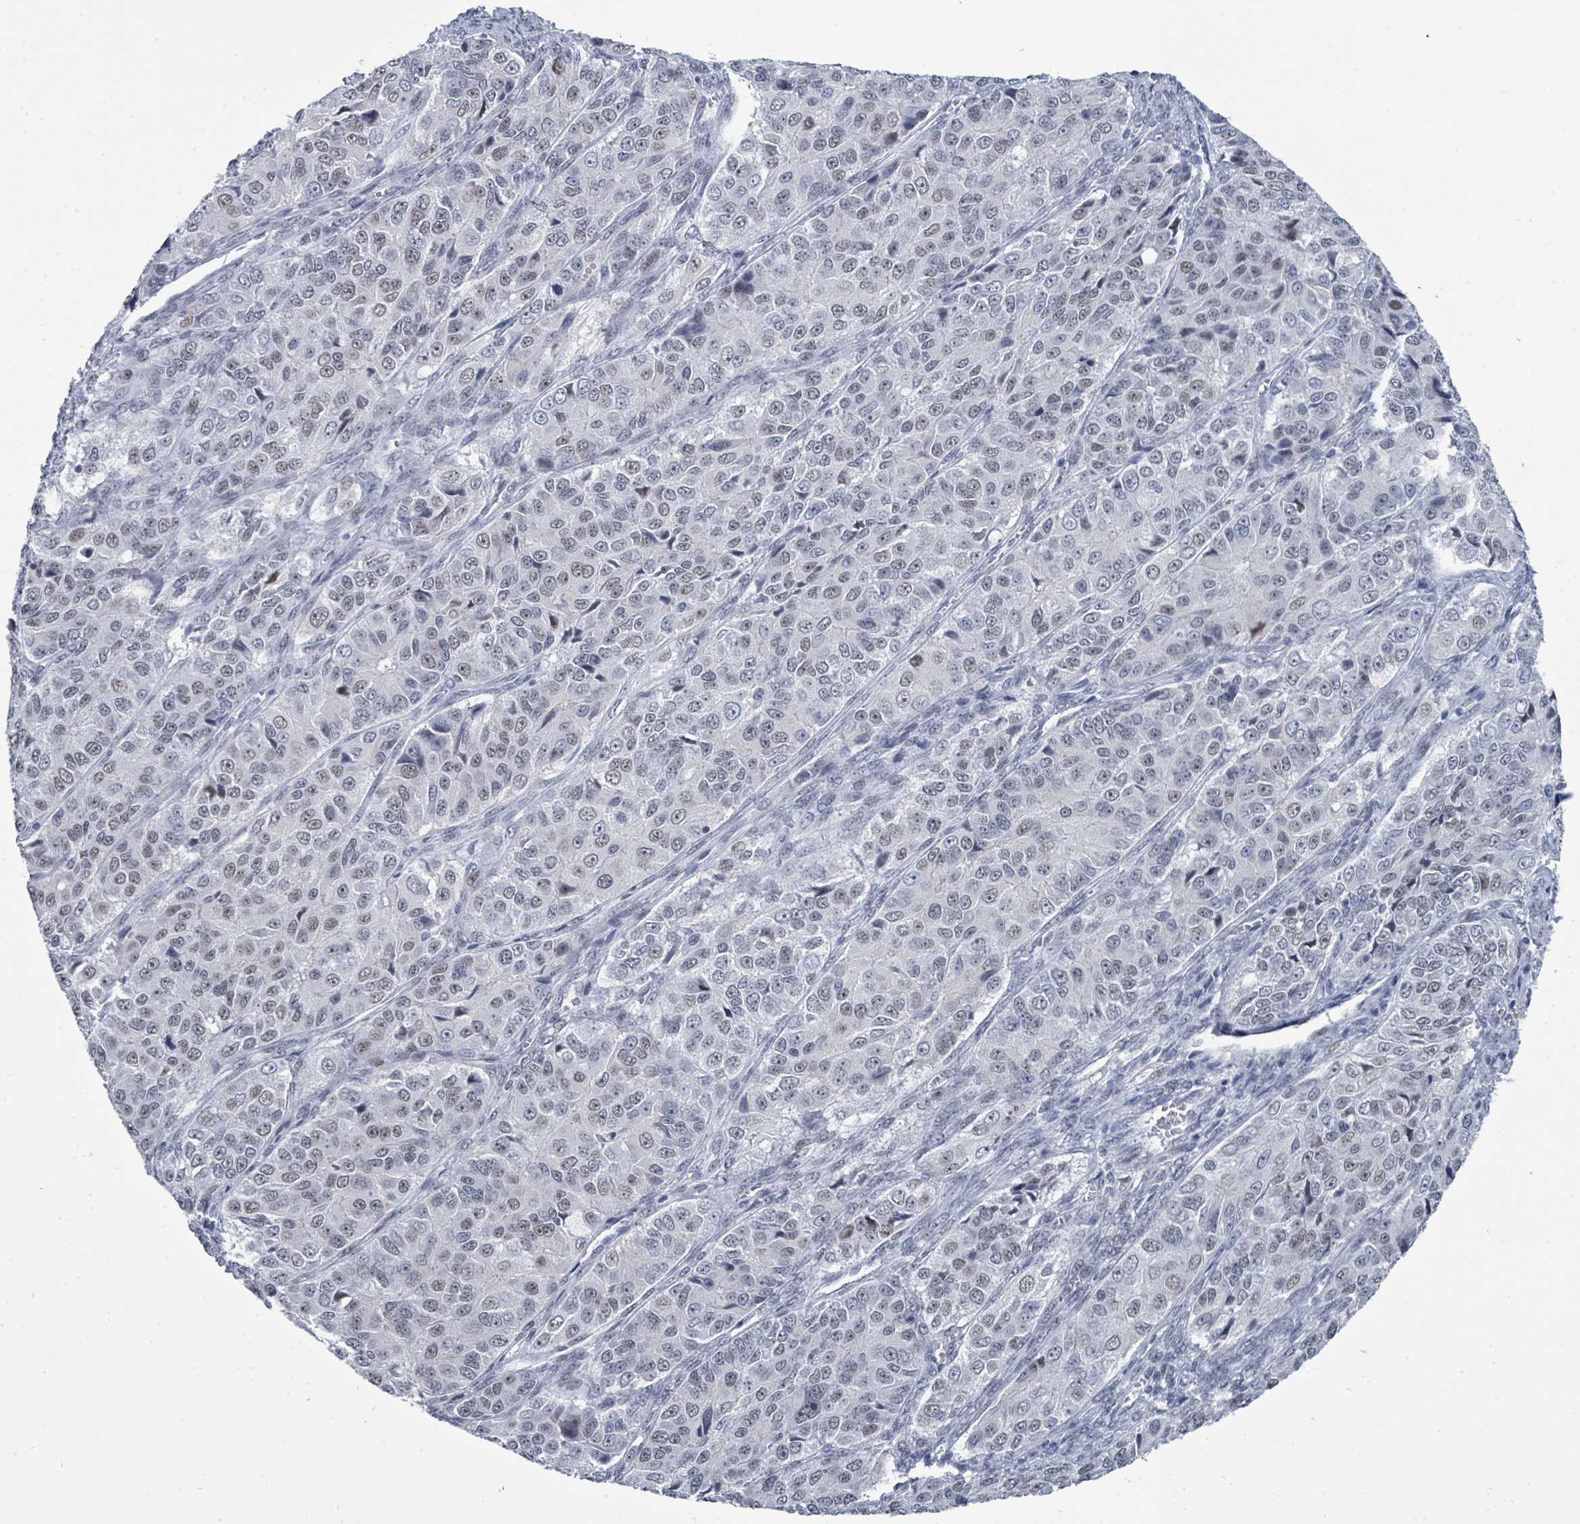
{"staining": {"intensity": "weak", "quantity": "25%-75%", "location": "nuclear"}, "tissue": "ovarian cancer", "cell_type": "Tumor cells", "image_type": "cancer", "snomed": [{"axis": "morphology", "description": "Carcinoma, endometroid"}, {"axis": "topography", "description": "Ovary"}], "caption": "Endometroid carcinoma (ovarian) tissue demonstrates weak nuclear staining in about 25%-75% of tumor cells, visualized by immunohistochemistry.", "gene": "CT45A5", "patient": {"sex": "female", "age": 51}}